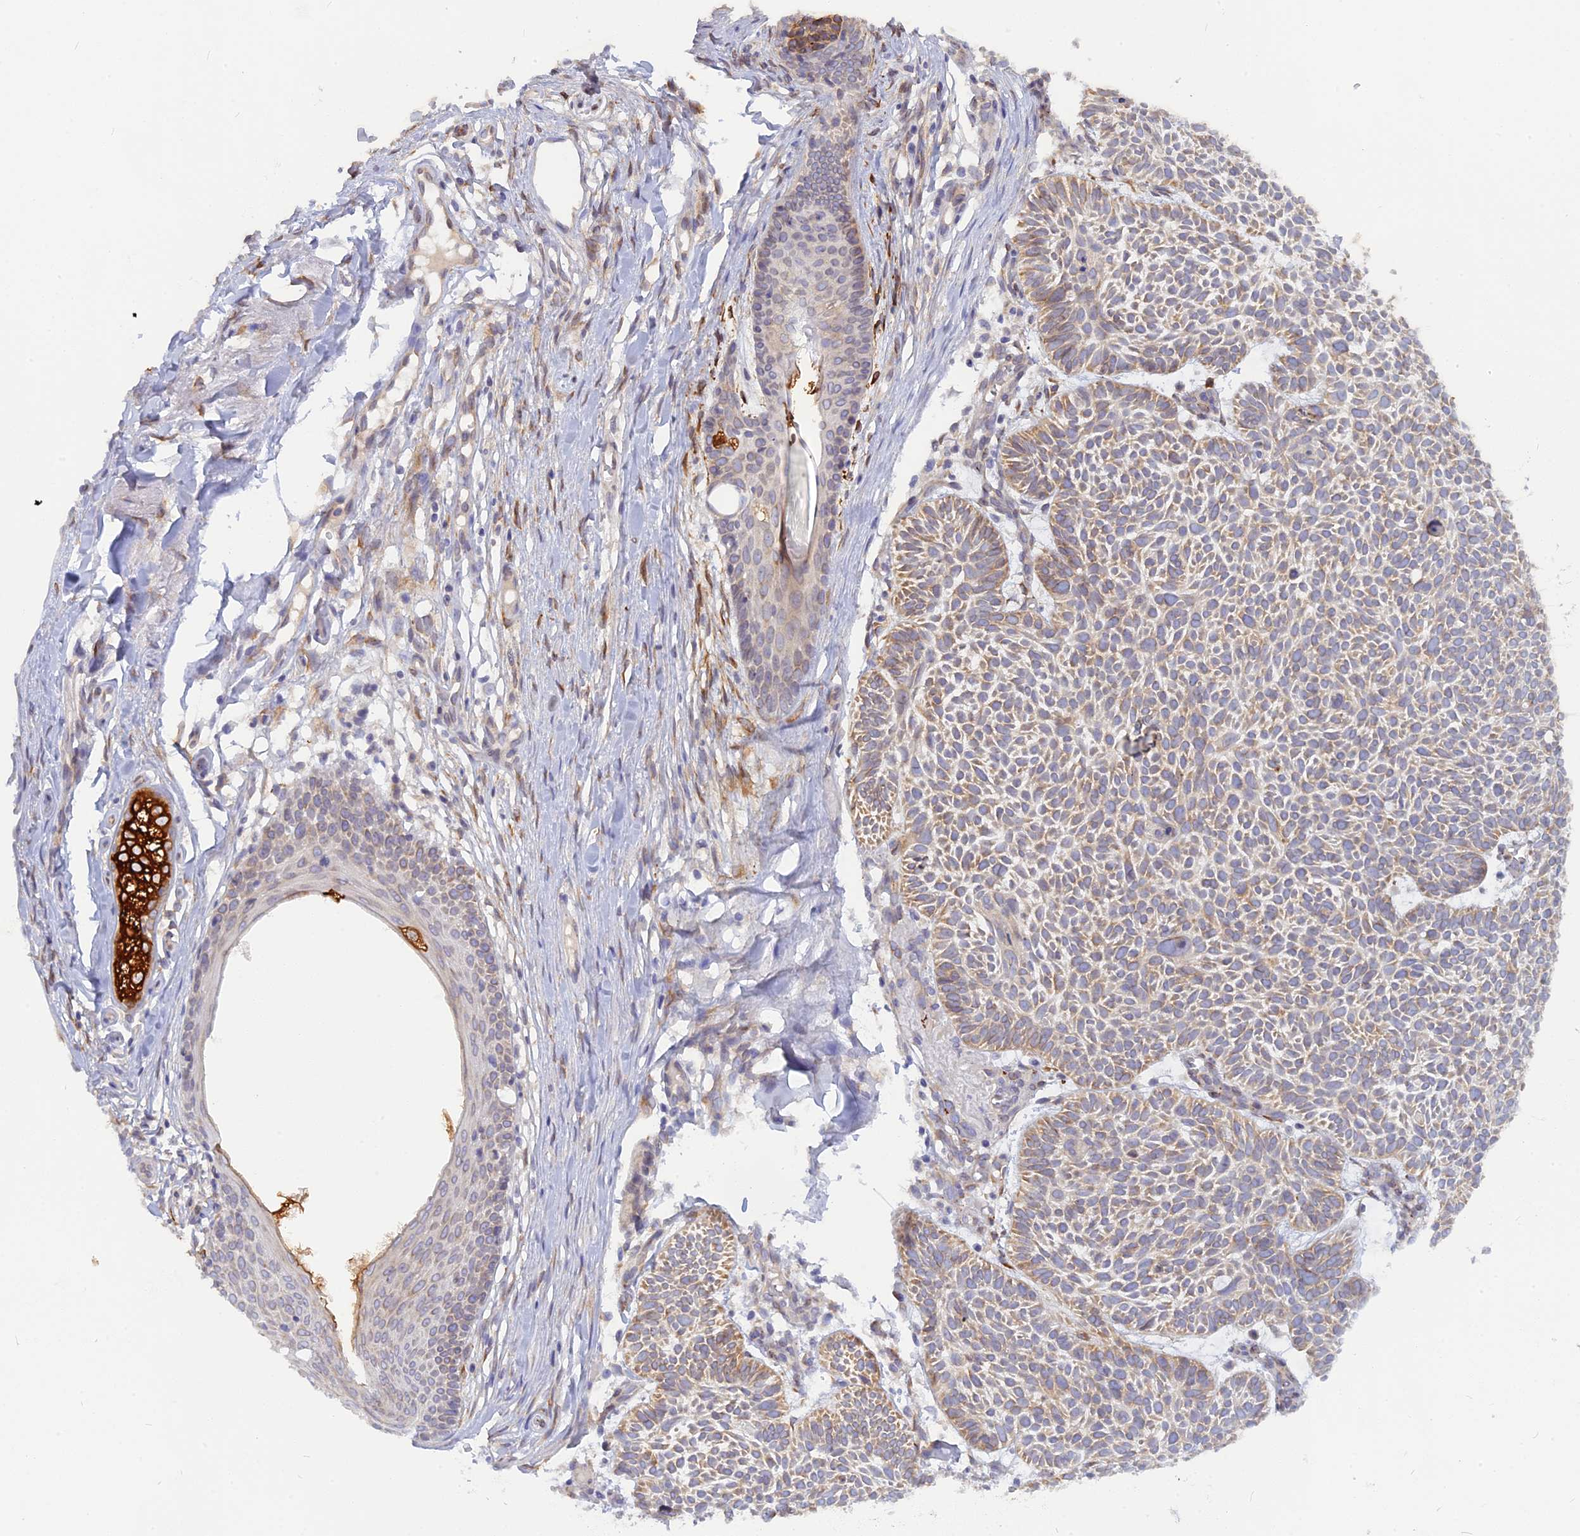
{"staining": {"intensity": "moderate", "quantity": ">75%", "location": "cytoplasmic/membranous"}, "tissue": "skin cancer", "cell_type": "Tumor cells", "image_type": "cancer", "snomed": [{"axis": "morphology", "description": "Basal cell carcinoma"}, {"axis": "topography", "description": "Skin"}], "caption": "Protein expression analysis of basal cell carcinoma (skin) exhibits moderate cytoplasmic/membranous positivity in about >75% of tumor cells.", "gene": "TLCD1", "patient": {"sex": "male", "age": 69}}